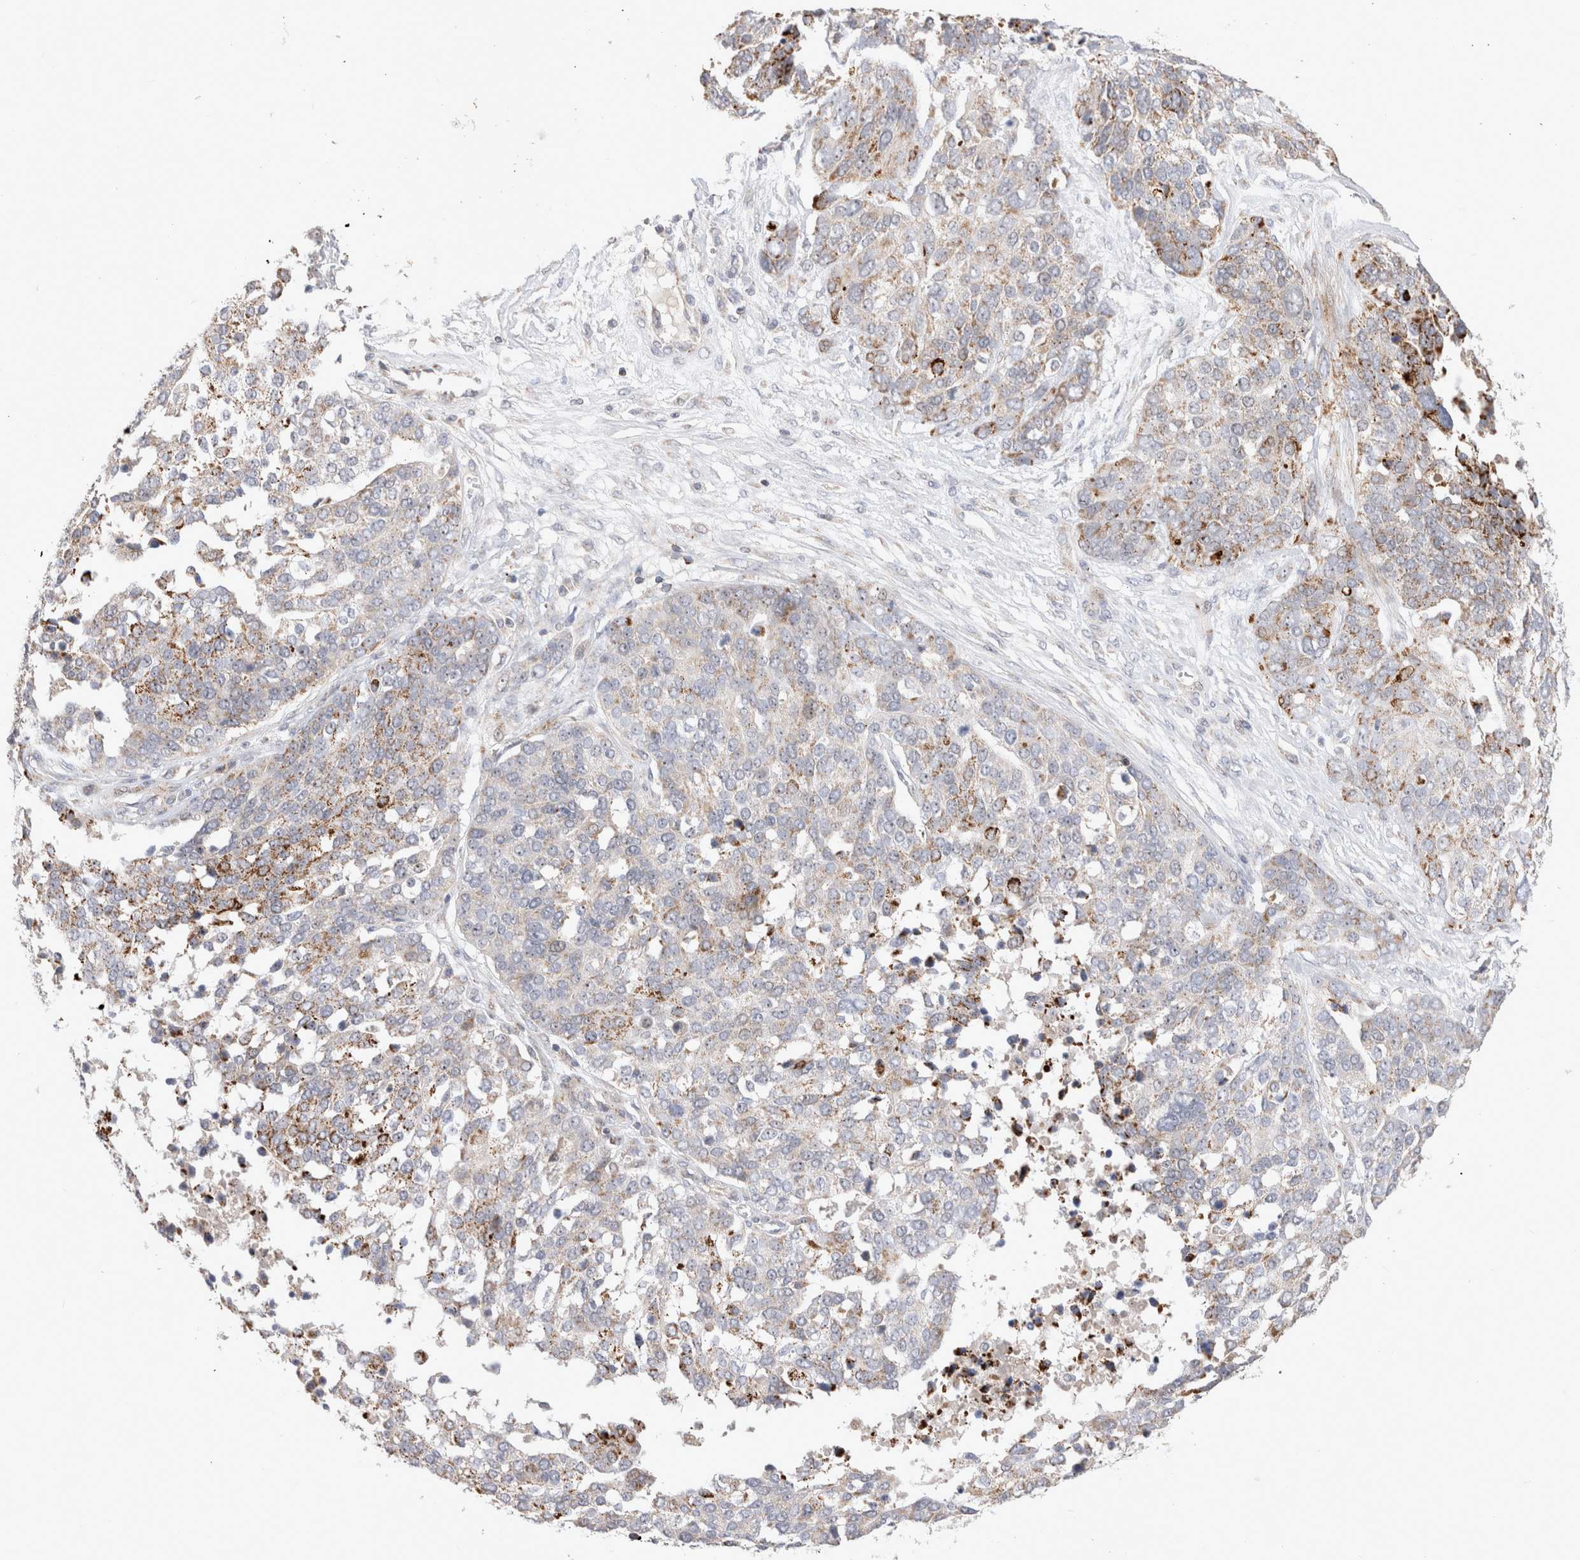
{"staining": {"intensity": "moderate", "quantity": "25%-75%", "location": "cytoplasmic/membranous"}, "tissue": "ovarian cancer", "cell_type": "Tumor cells", "image_type": "cancer", "snomed": [{"axis": "morphology", "description": "Cystadenocarcinoma, serous, NOS"}, {"axis": "topography", "description": "Ovary"}], "caption": "Brown immunohistochemical staining in ovarian serous cystadenocarcinoma demonstrates moderate cytoplasmic/membranous staining in about 25%-75% of tumor cells.", "gene": "CHADL", "patient": {"sex": "female", "age": 44}}